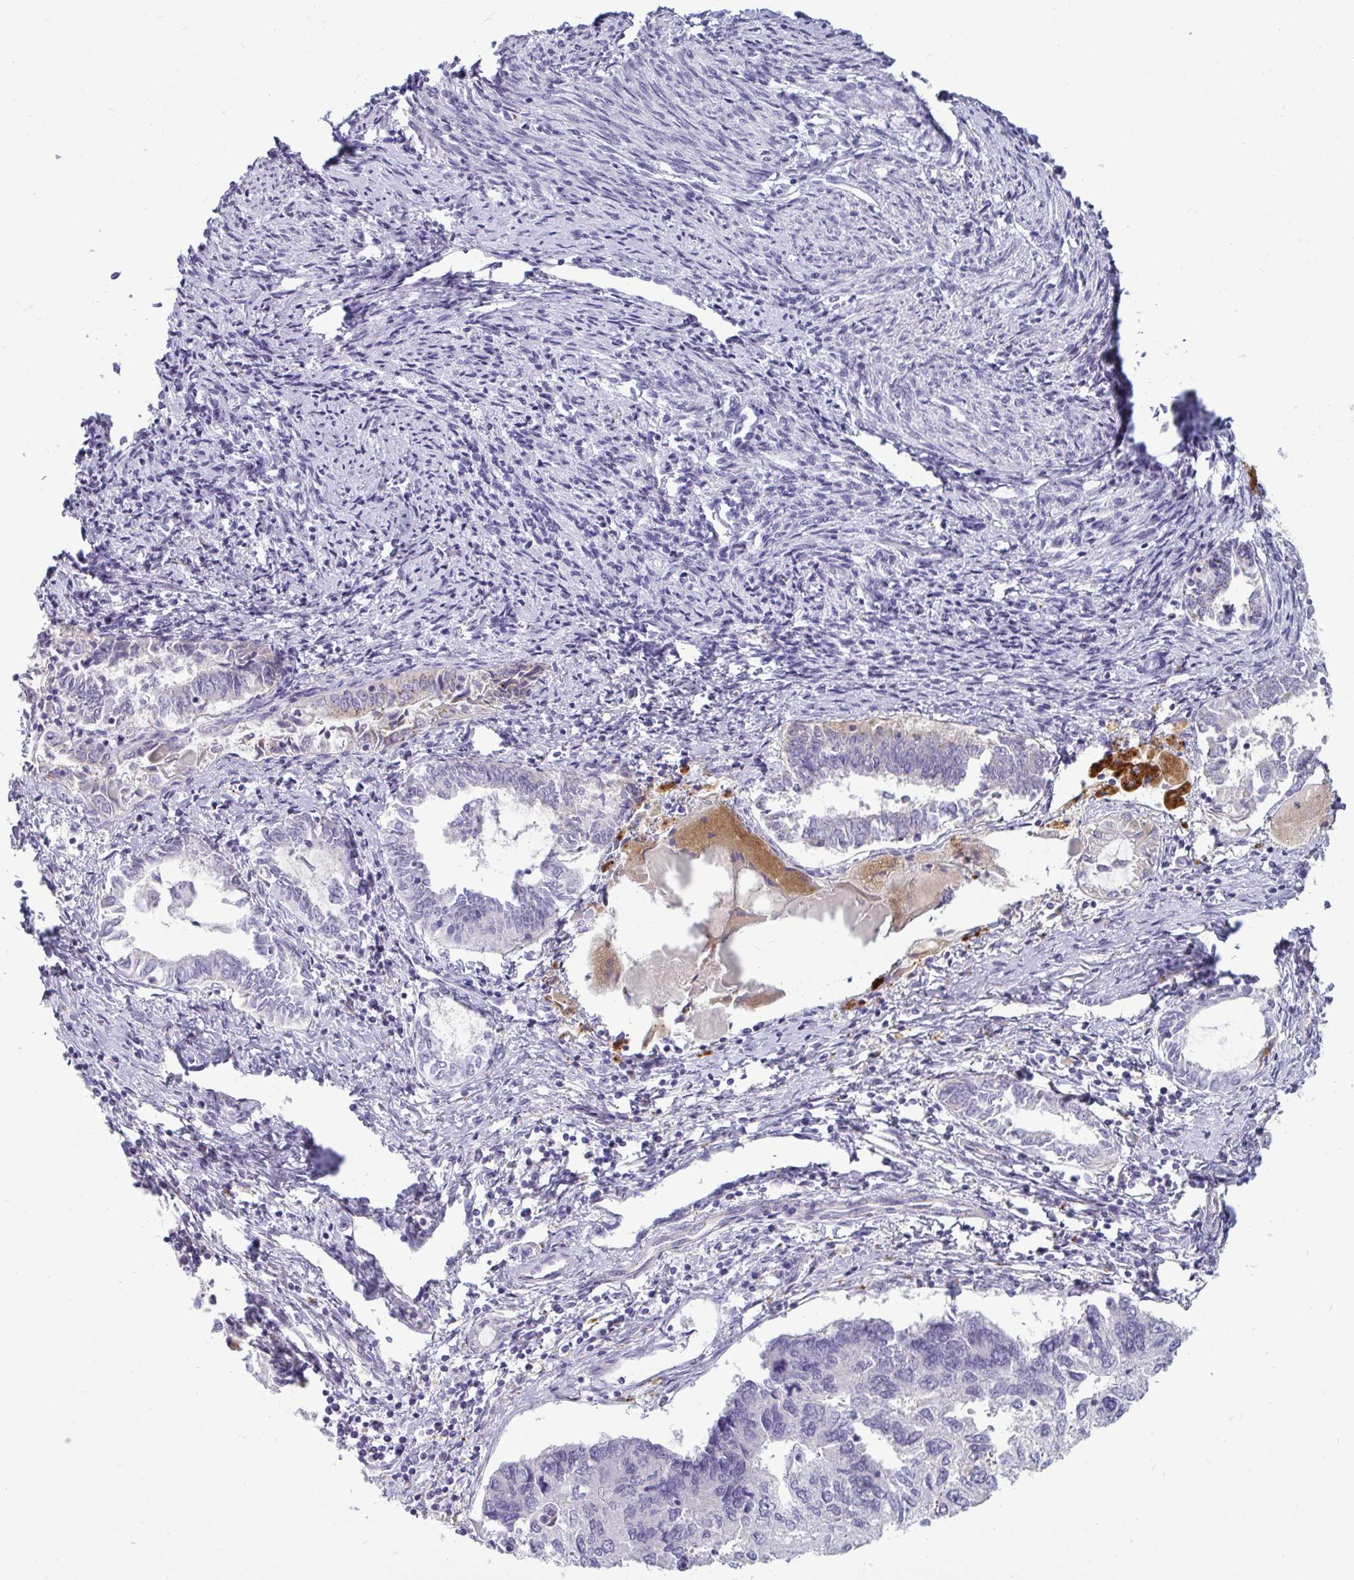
{"staining": {"intensity": "negative", "quantity": "none", "location": "none"}, "tissue": "endometrial cancer", "cell_type": "Tumor cells", "image_type": "cancer", "snomed": [{"axis": "morphology", "description": "Carcinoma, NOS"}, {"axis": "topography", "description": "Uterus"}], "caption": "IHC of human endometrial cancer (carcinoma) exhibits no staining in tumor cells.", "gene": "CTSZ", "patient": {"sex": "female", "age": 76}}